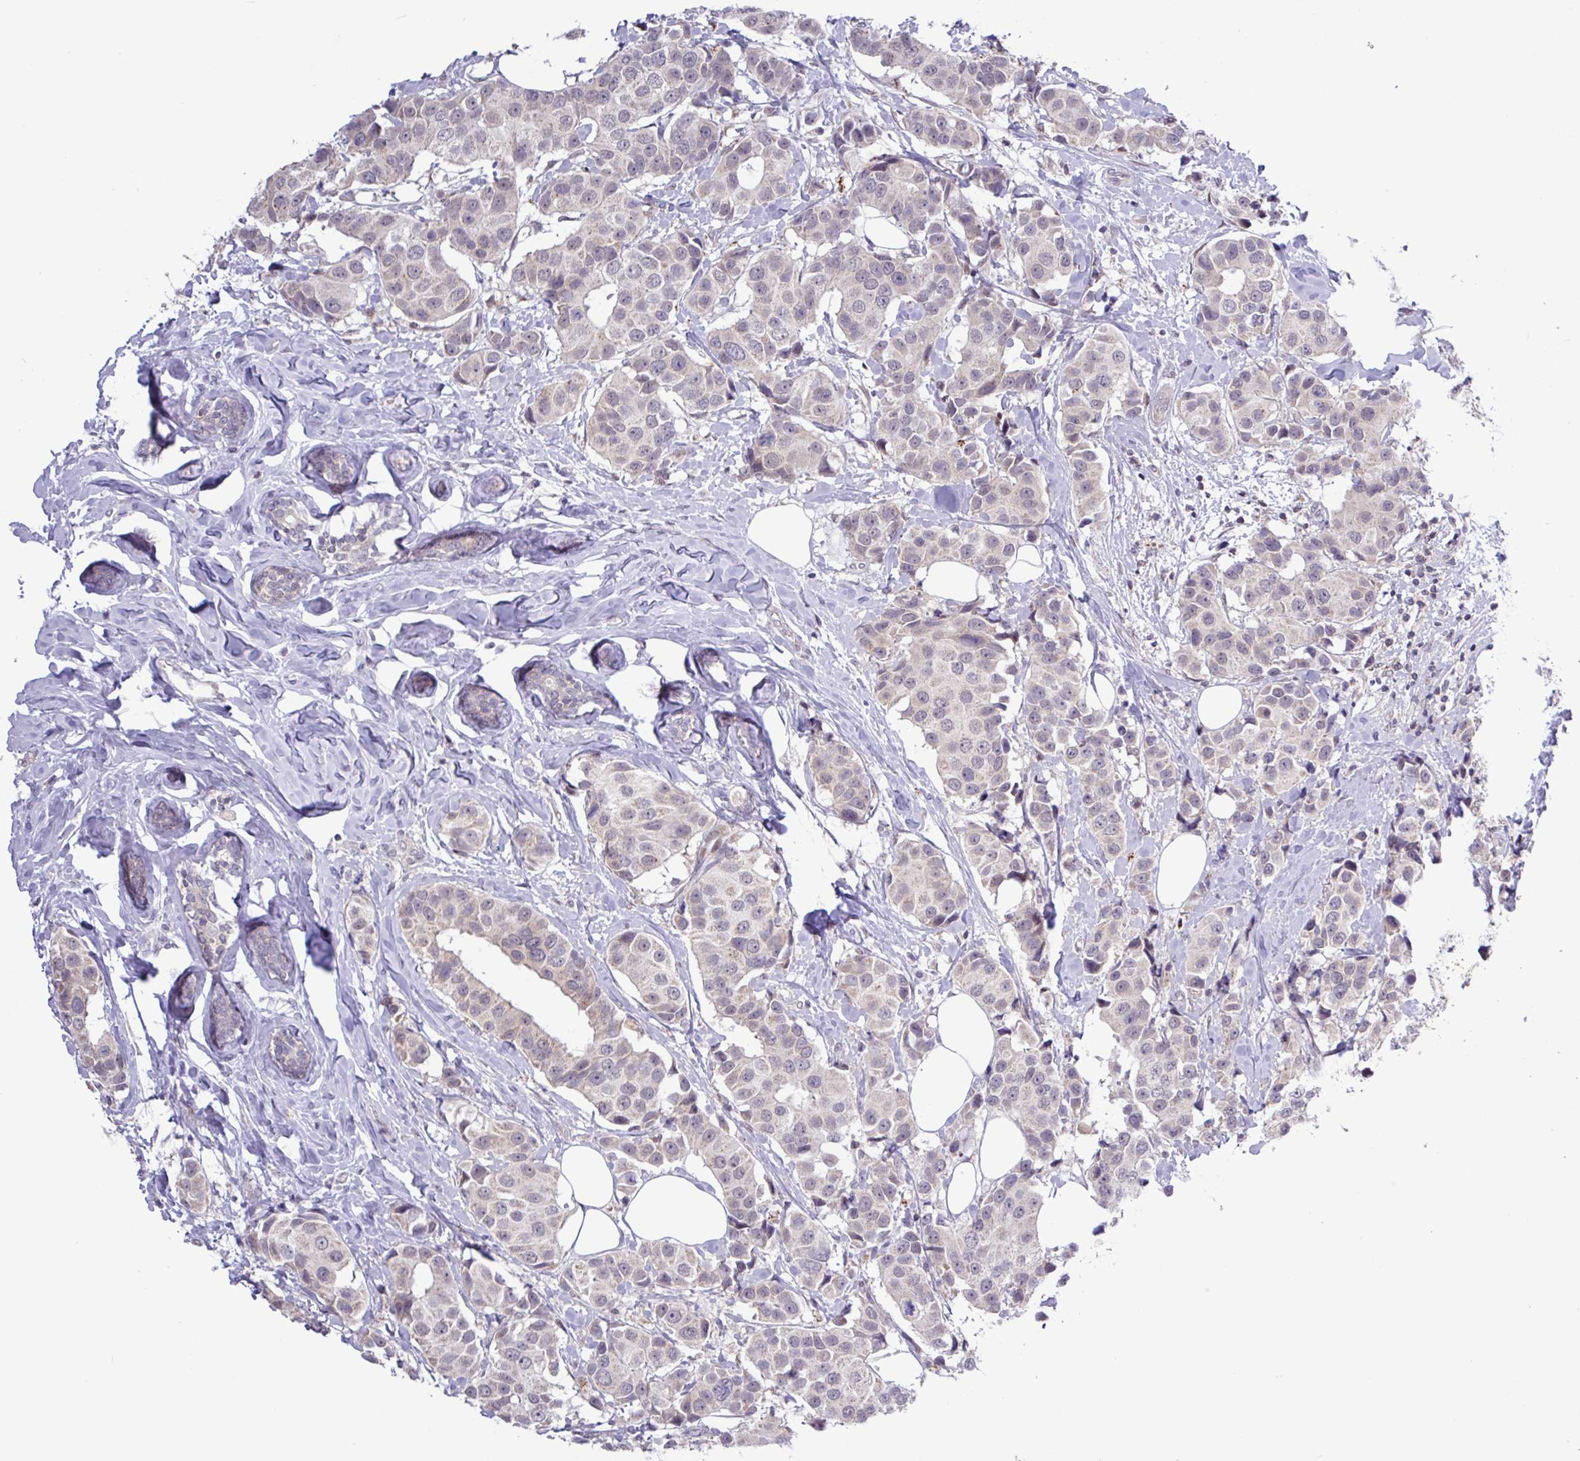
{"staining": {"intensity": "negative", "quantity": "none", "location": "none"}, "tissue": "breast cancer", "cell_type": "Tumor cells", "image_type": "cancer", "snomed": [{"axis": "morphology", "description": "Normal tissue, NOS"}, {"axis": "morphology", "description": "Duct carcinoma"}, {"axis": "topography", "description": "Breast"}], "caption": "A histopathology image of human breast cancer (intraductal carcinoma) is negative for staining in tumor cells. The staining is performed using DAB (3,3'-diaminobenzidine) brown chromogen with nuclei counter-stained in using hematoxylin.", "gene": "RTL3", "patient": {"sex": "female", "age": 39}}